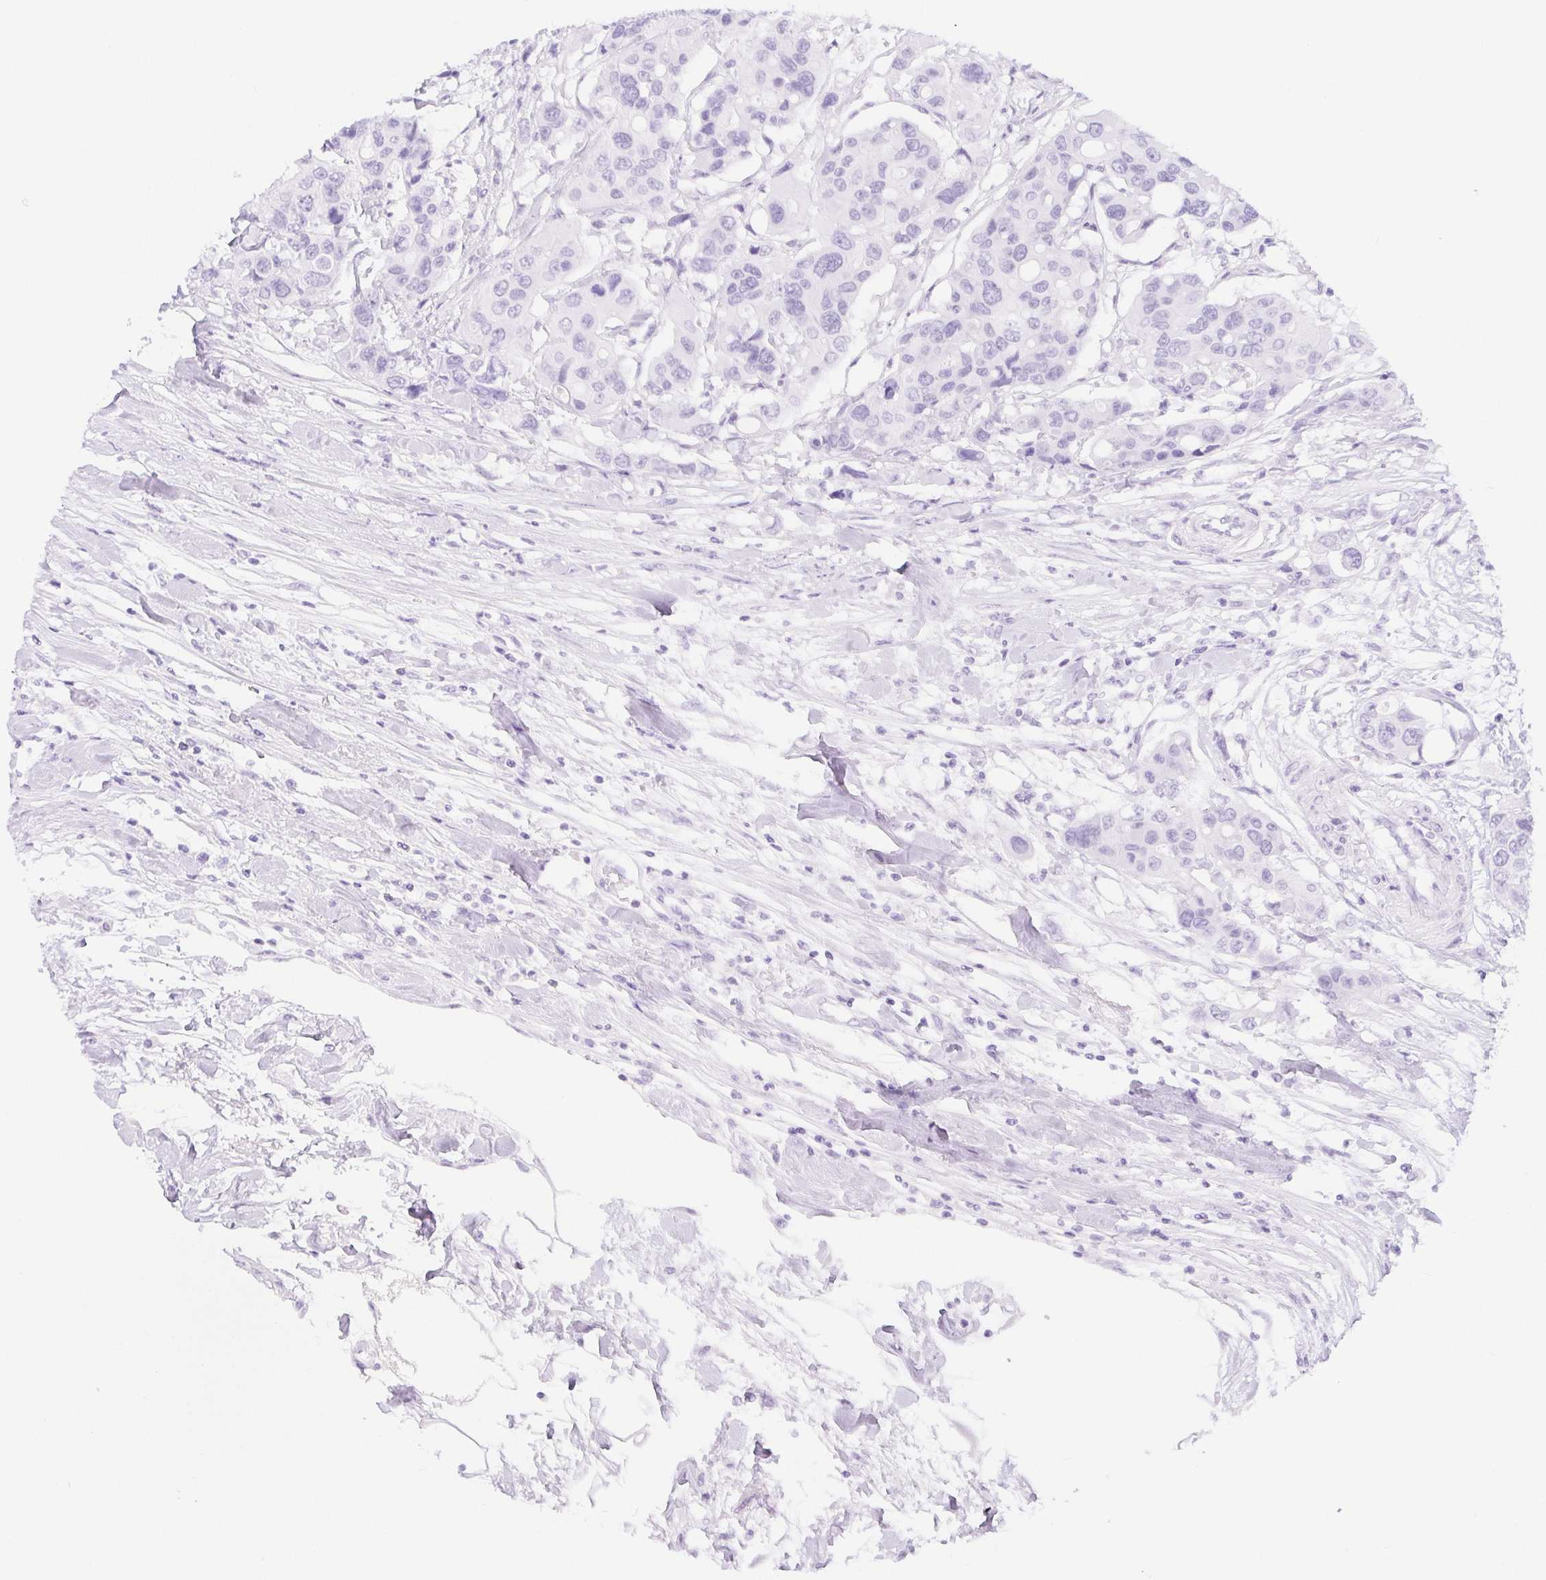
{"staining": {"intensity": "negative", "quantity": "none", "location": "none"}, "tissue": "colorectal cancer", "cell_type": "Tumor cells", "image_type": "cancer", "snomed": [{"axis": "morphology", "description": "Adenocarcinoma, NOS"}, {"axis": "topography", "description": "Colon"}], "caption": "This is a histopathology image of immunohistochemistry staining of colorectal cancer, which shows no expression in tumor cells.", "gene": "DYNC2LI1", "patient": {"sex": "male", "age": 77}}